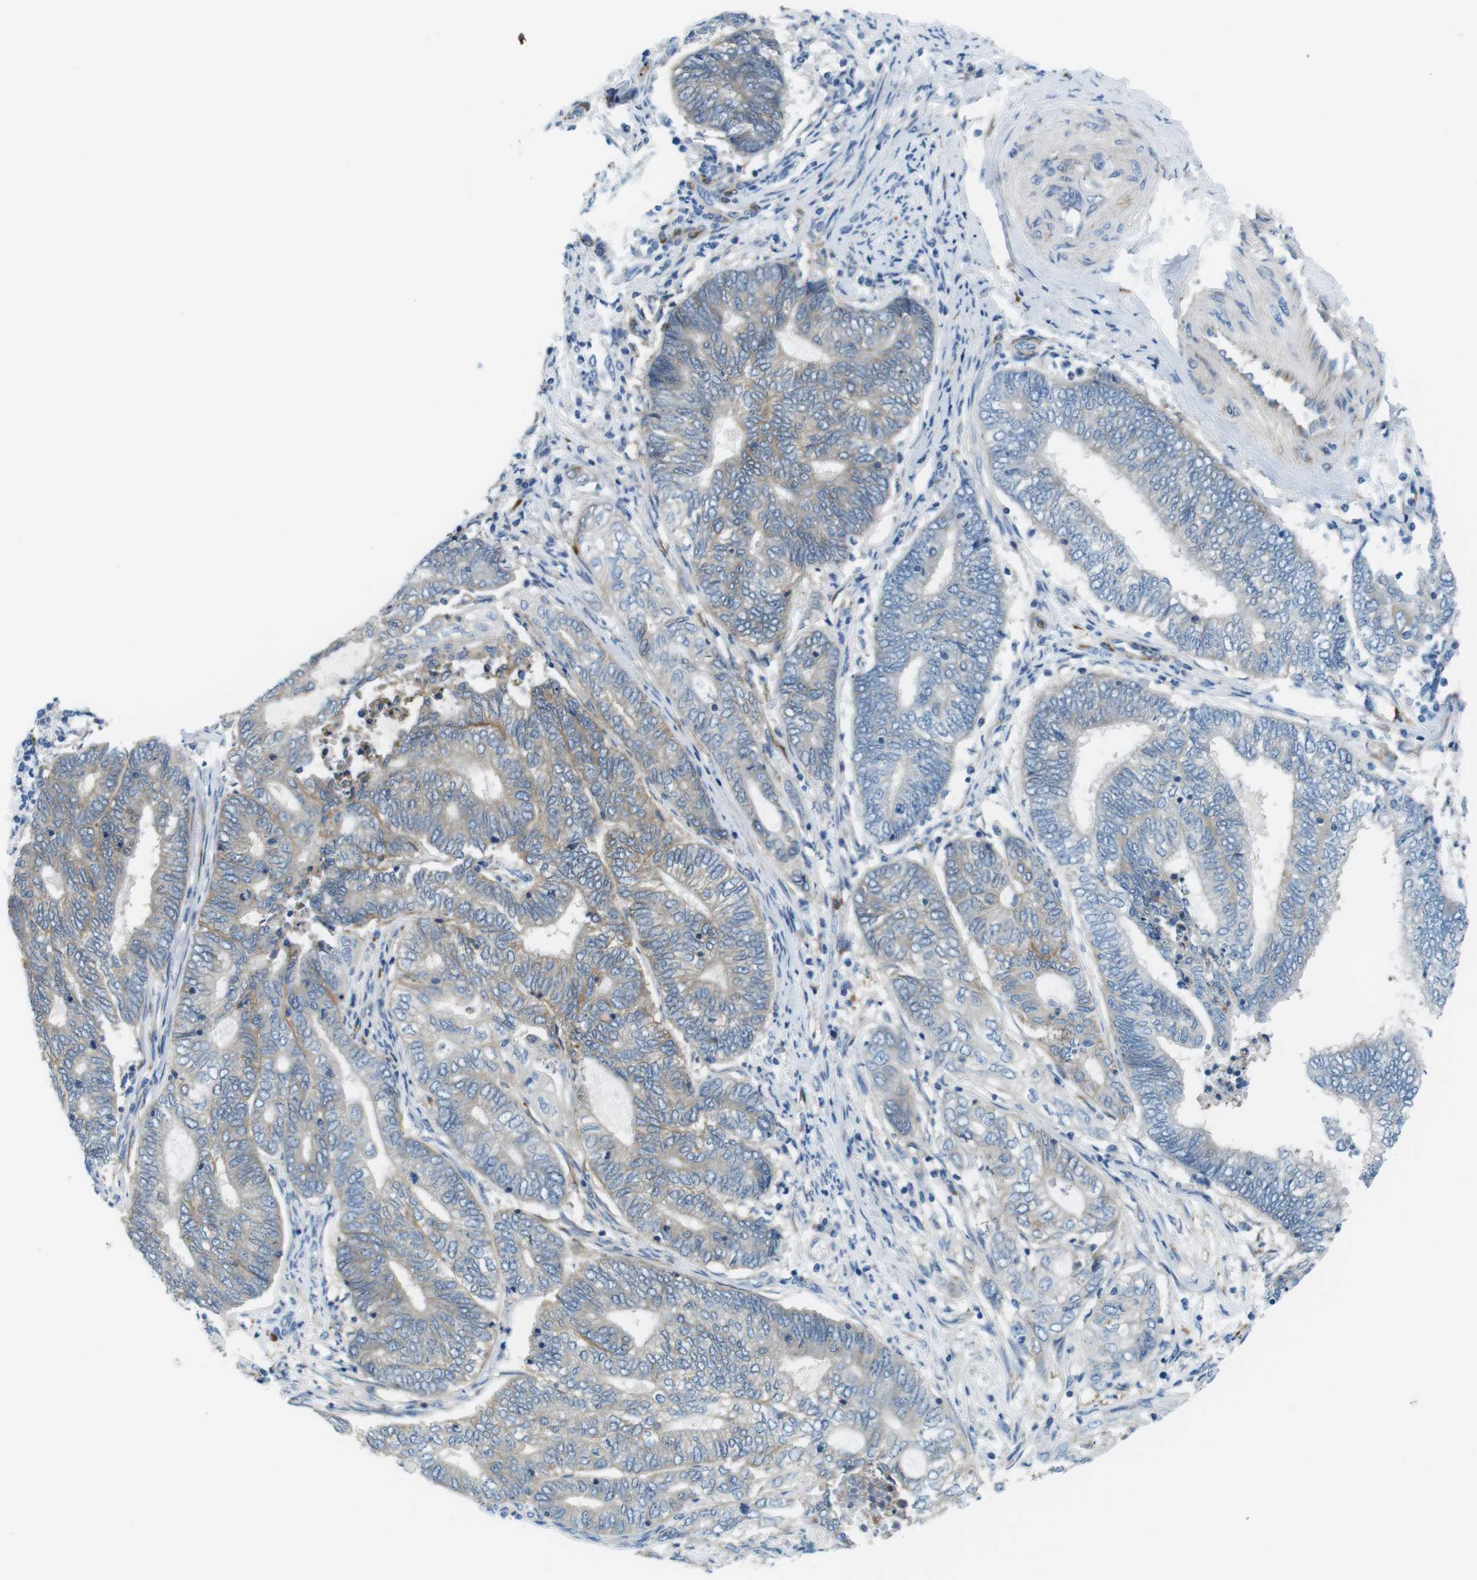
{"staining": {"intensity": "weak", "quantity": "25%-75%", "location": "cytoplasmic/membranous"}, "tissue": "endometrial cancer", "cell_type": "Tumor cells", "image_type": "cancer", "snomed": [{"axis": "morphology", "description": "Adenocarcinoma, NOS"}, {"axis": "topography", "description": "Uterus"}, {"axis": "topography", "description": "Endometrium"}], "caption": "DAB immunohistochemical staining of human endometrial adenocarcinoma displays weak cytoplasmic/membranous protein staining in approximately 25%-75% of tumor cells. (Brightfield microscopy of DAB IHC at high magnification).", "gene": "EMP2", "patient": {"sex": "female", "age": 70}}